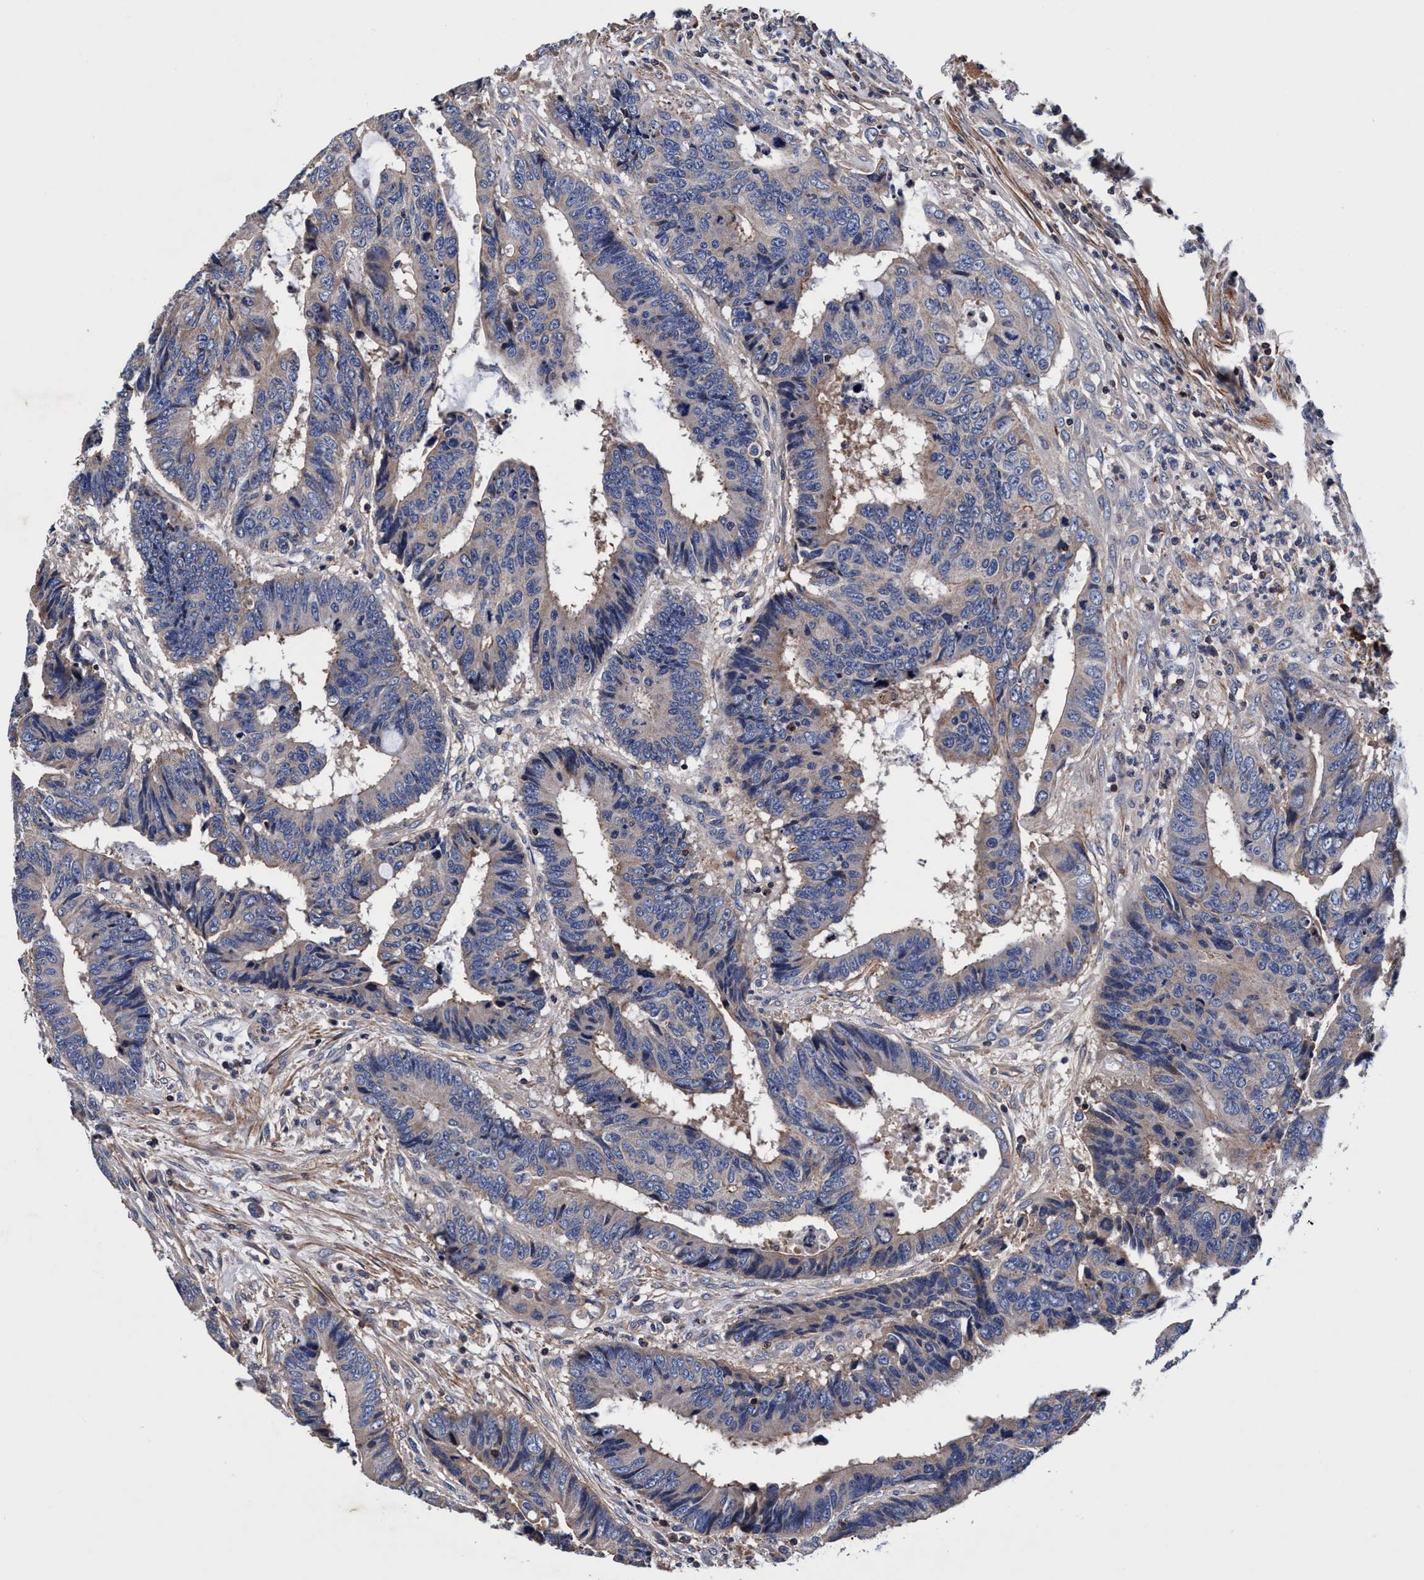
{"staining": {"intensity": "weak", "quantity": "<25%", "location": "cytoplasmic/membranous"}, "tissue": "colorectal cancer", "cell_type": "Tumor cells", "image_type": "cancer", "snomed": [{"axis": "morphology", "description": "Adenocarcinoma, NOS"}, {"axis": "topography", "description": "Rectum"}], "caption": "The image exhibits no staining of tumor cells in adenocarcinoma (colorectal). (DAB (3,3'-diaminobenzidine) IHC visualized using brightfield microscopy, high magnification).", "gene": "RNF208", "patient": {"sex": "male", "age": 84}}